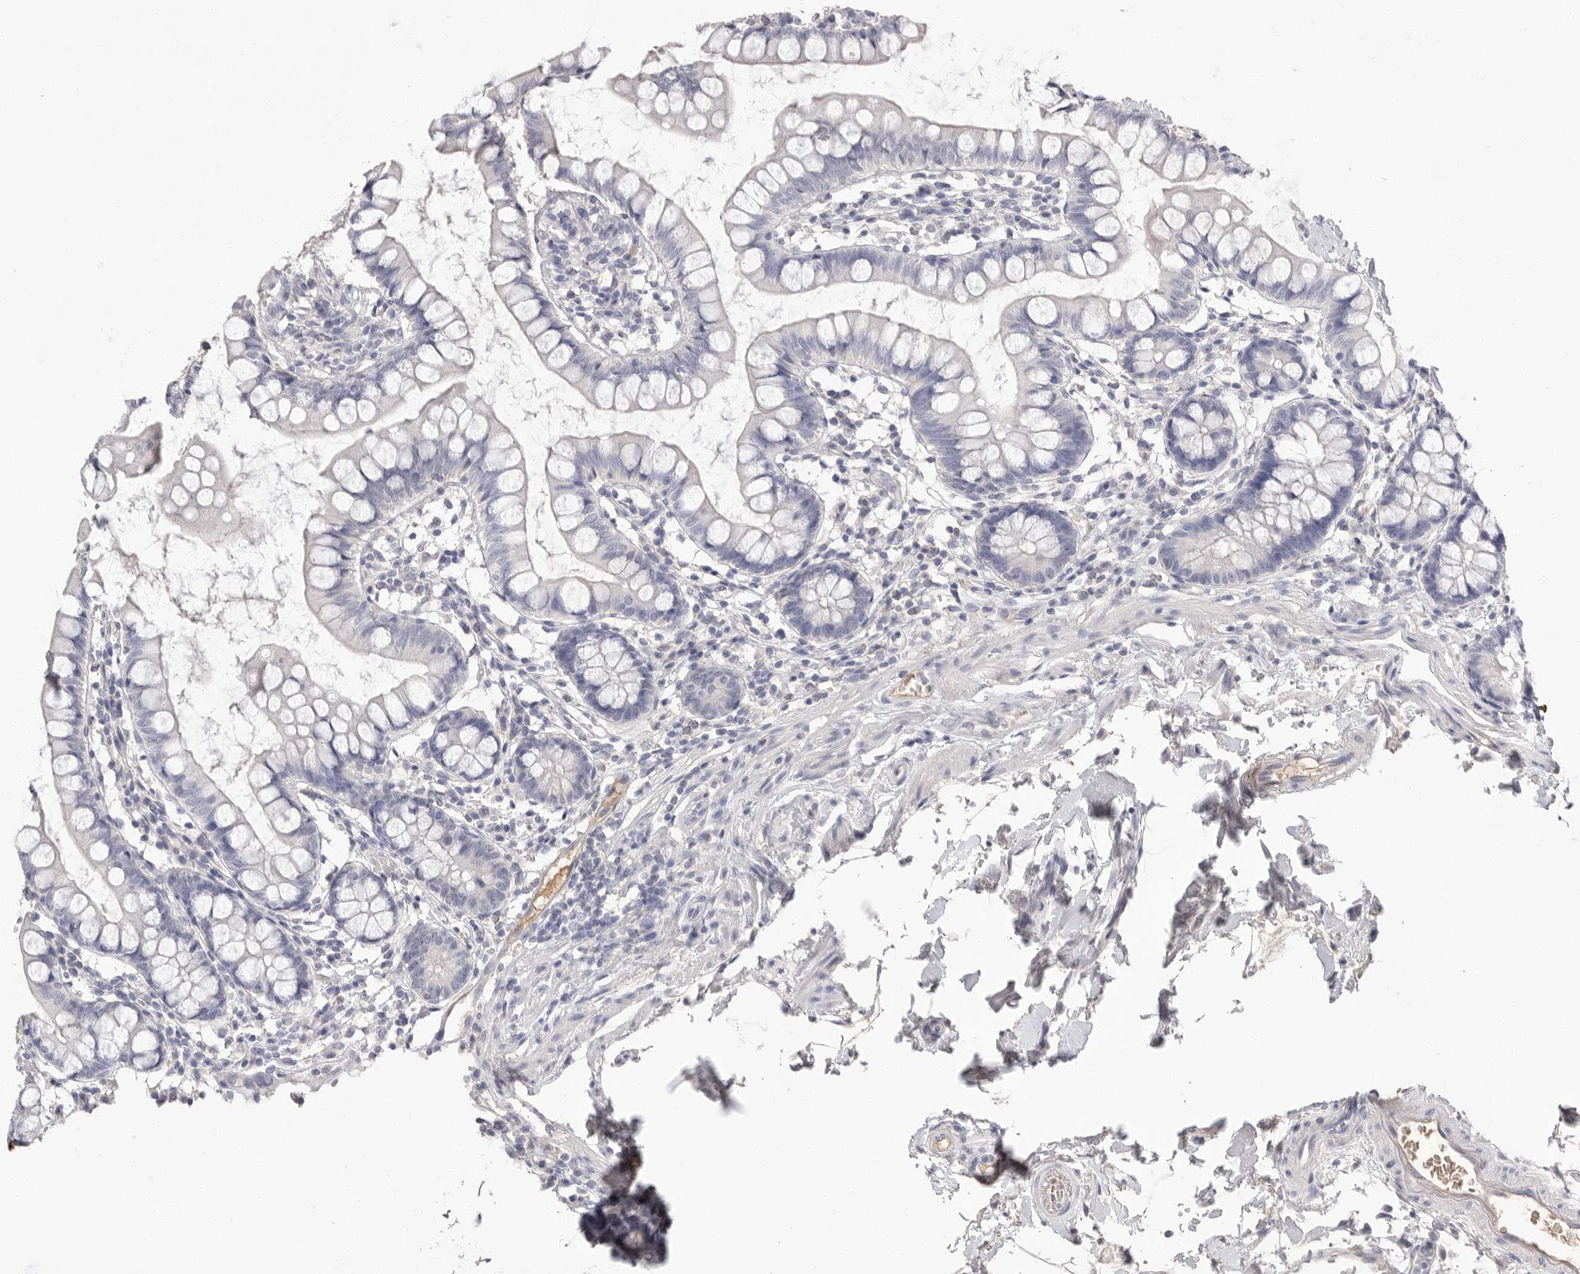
{"staining": {"intensity": "negative", "quantity": "none", "location": "none"}, "tissue": "small intestine", "cell_type": "Glandular cells", "image_type": "normal", "snomed": [{"axis": "morphology", "description": "Normal tissue, NOS"}, {"axis": "topography", "description": "Small intestine"}], "caption": "Protein analysis of normal small intestine reveals no significant expression in glandular cells.", "gene": "APOA2", "patient": {"sex": "female", "age": 84}}